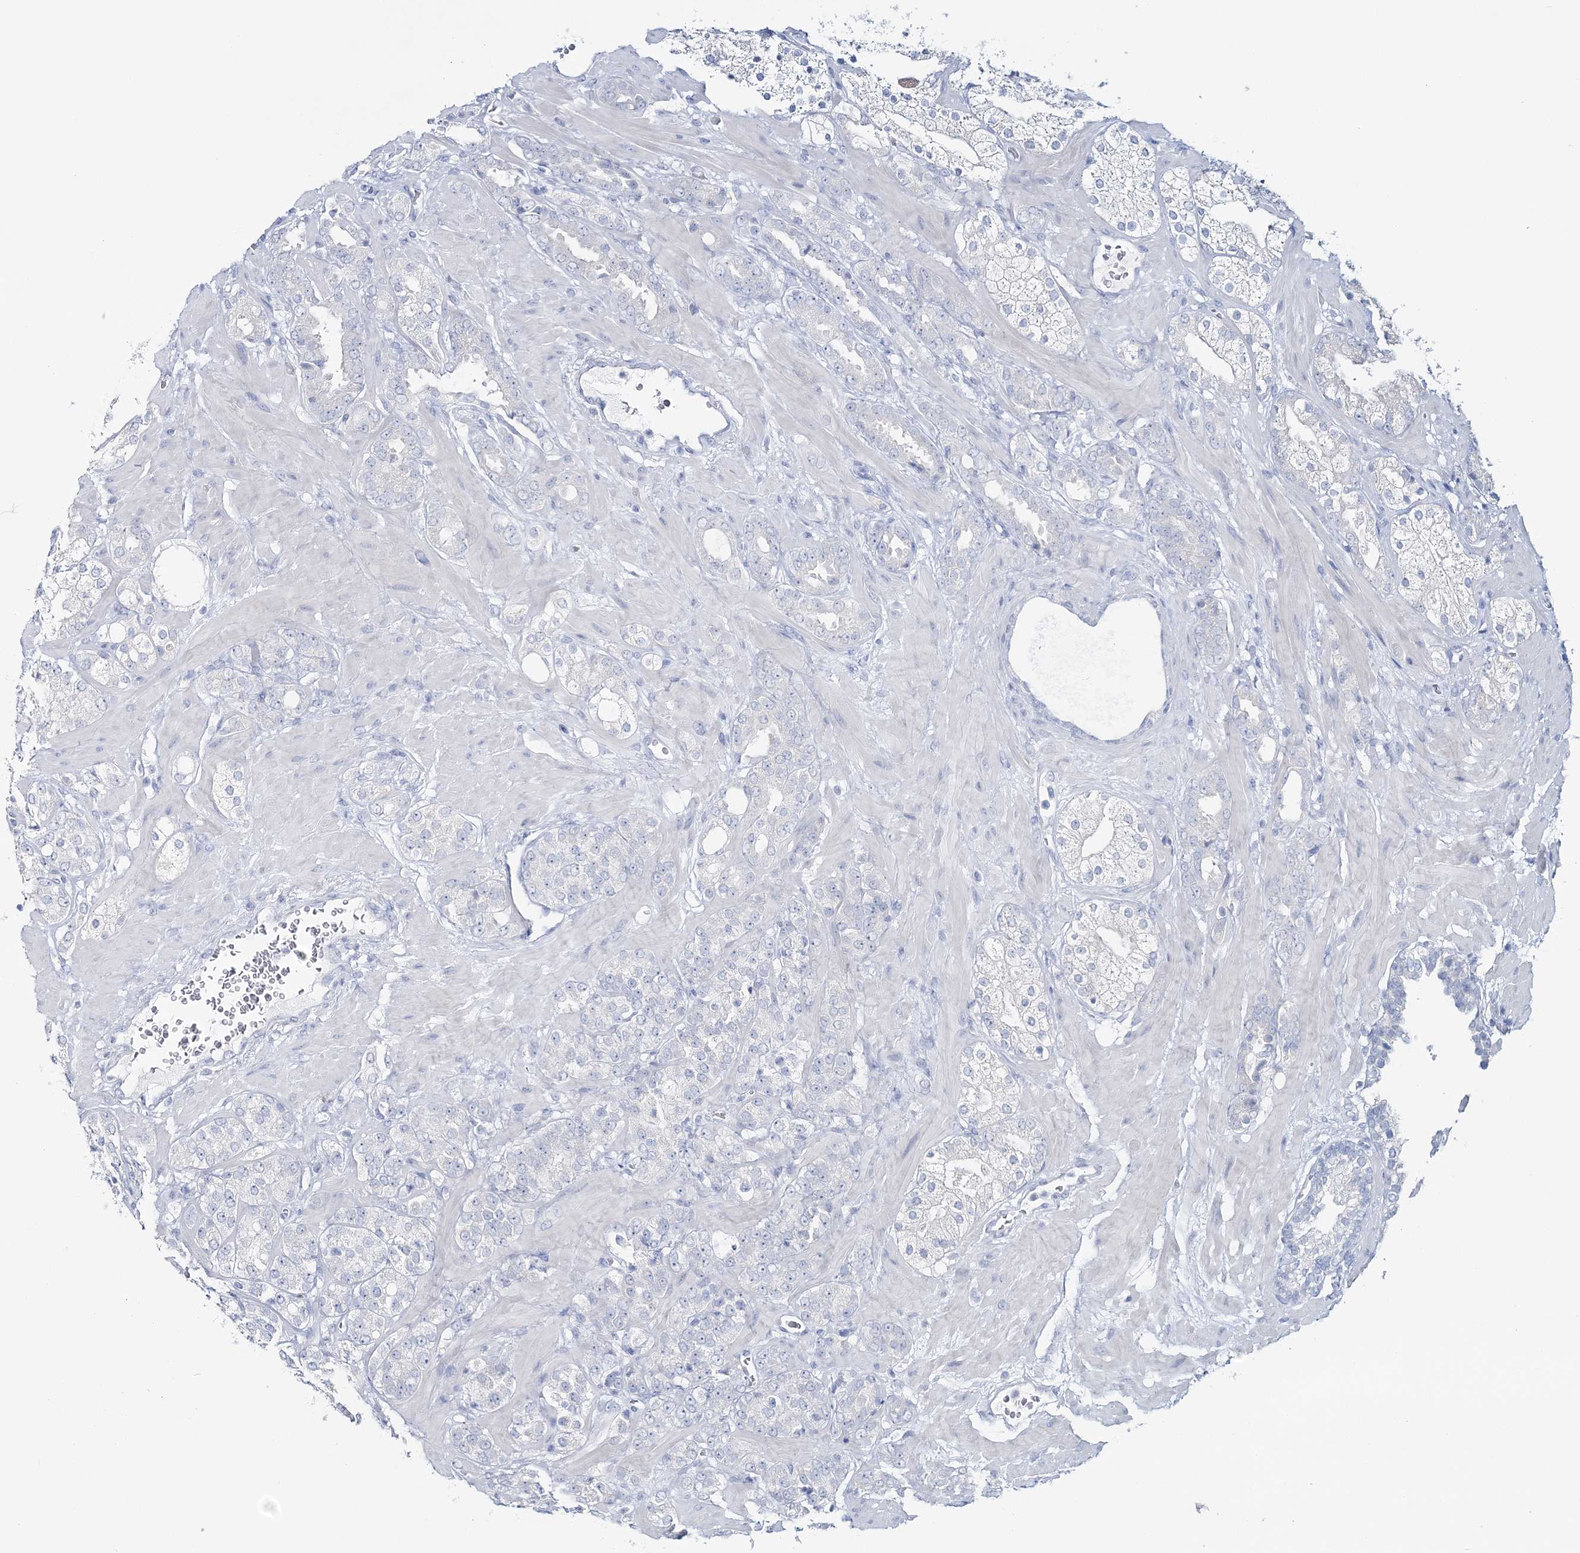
{"staining": {"intensity": "negative", "quantity": "none", "location": "none"}, "tissue": "prostate cancer", "cell_type": "Tumor cells", "image_type": "cancer", "snomed": [{"axis": "morphology", "description": "Adenocarcinoma, High grade"}, {"axis": "topography", "description": "Prostate"}], "caption": "Immunohistochemical staining of human prostate adenocarcinoma (high-grade) exhibits no significant expression in tumor cells.", "gene": "CYP3A4", "patient": {"sex": "male", "age": 64}}